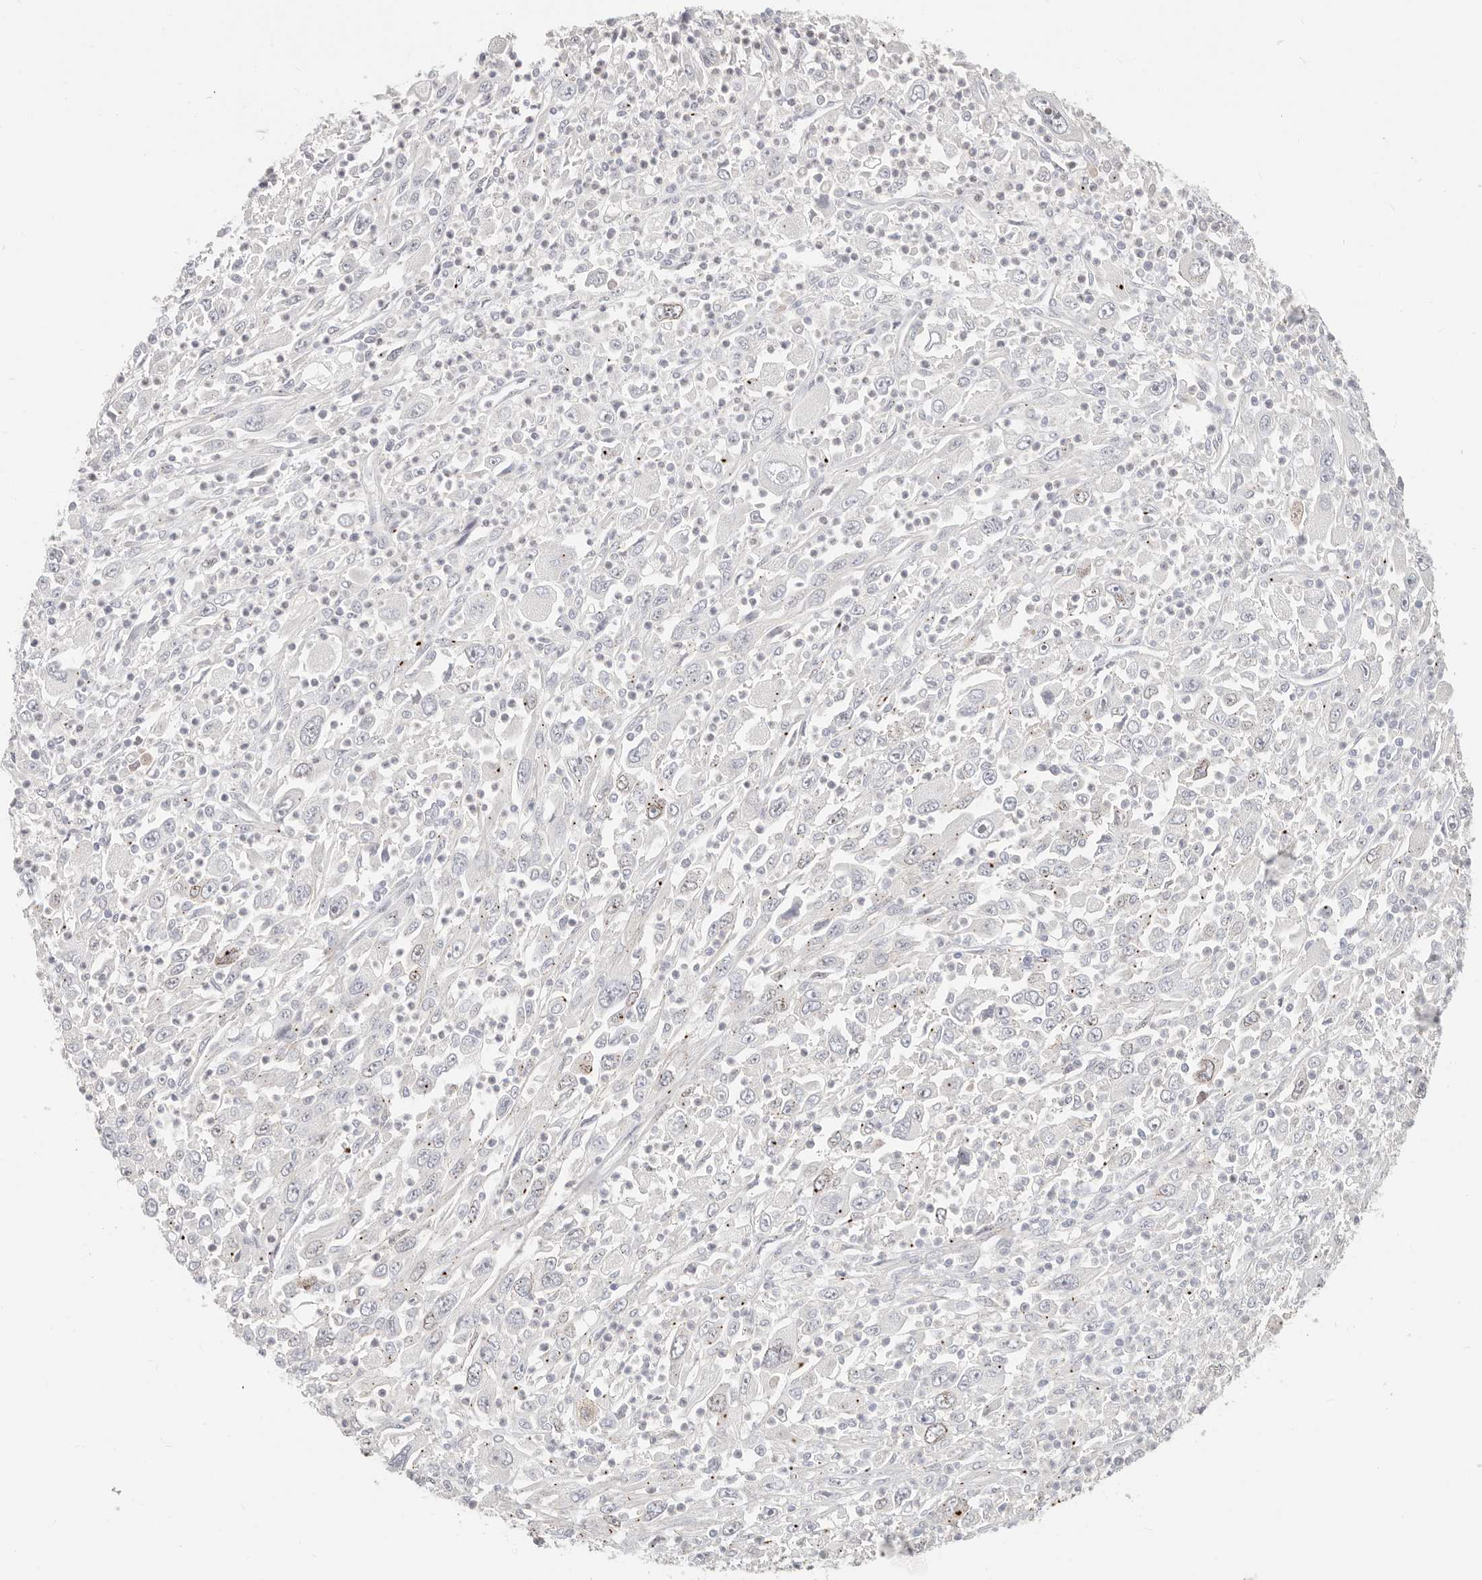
{"staining": {"intensity": "negative", "quantity": "none", "location": "none"}, "tissue": "melanoma", "cell_type": "Tumor cells", "image_type": "cancer", "snomed": [{"axis": "morphology", "description": "Malignant melanoma, Metastatic site"}, {"axis": "topography", "description": "Skin"}], "caption": "Tumor cells show no significant protein staining in malignant melanoma (metastatic site).", "gene": "ZRANB1", "patient": {"sex": "female", "age": 56}}